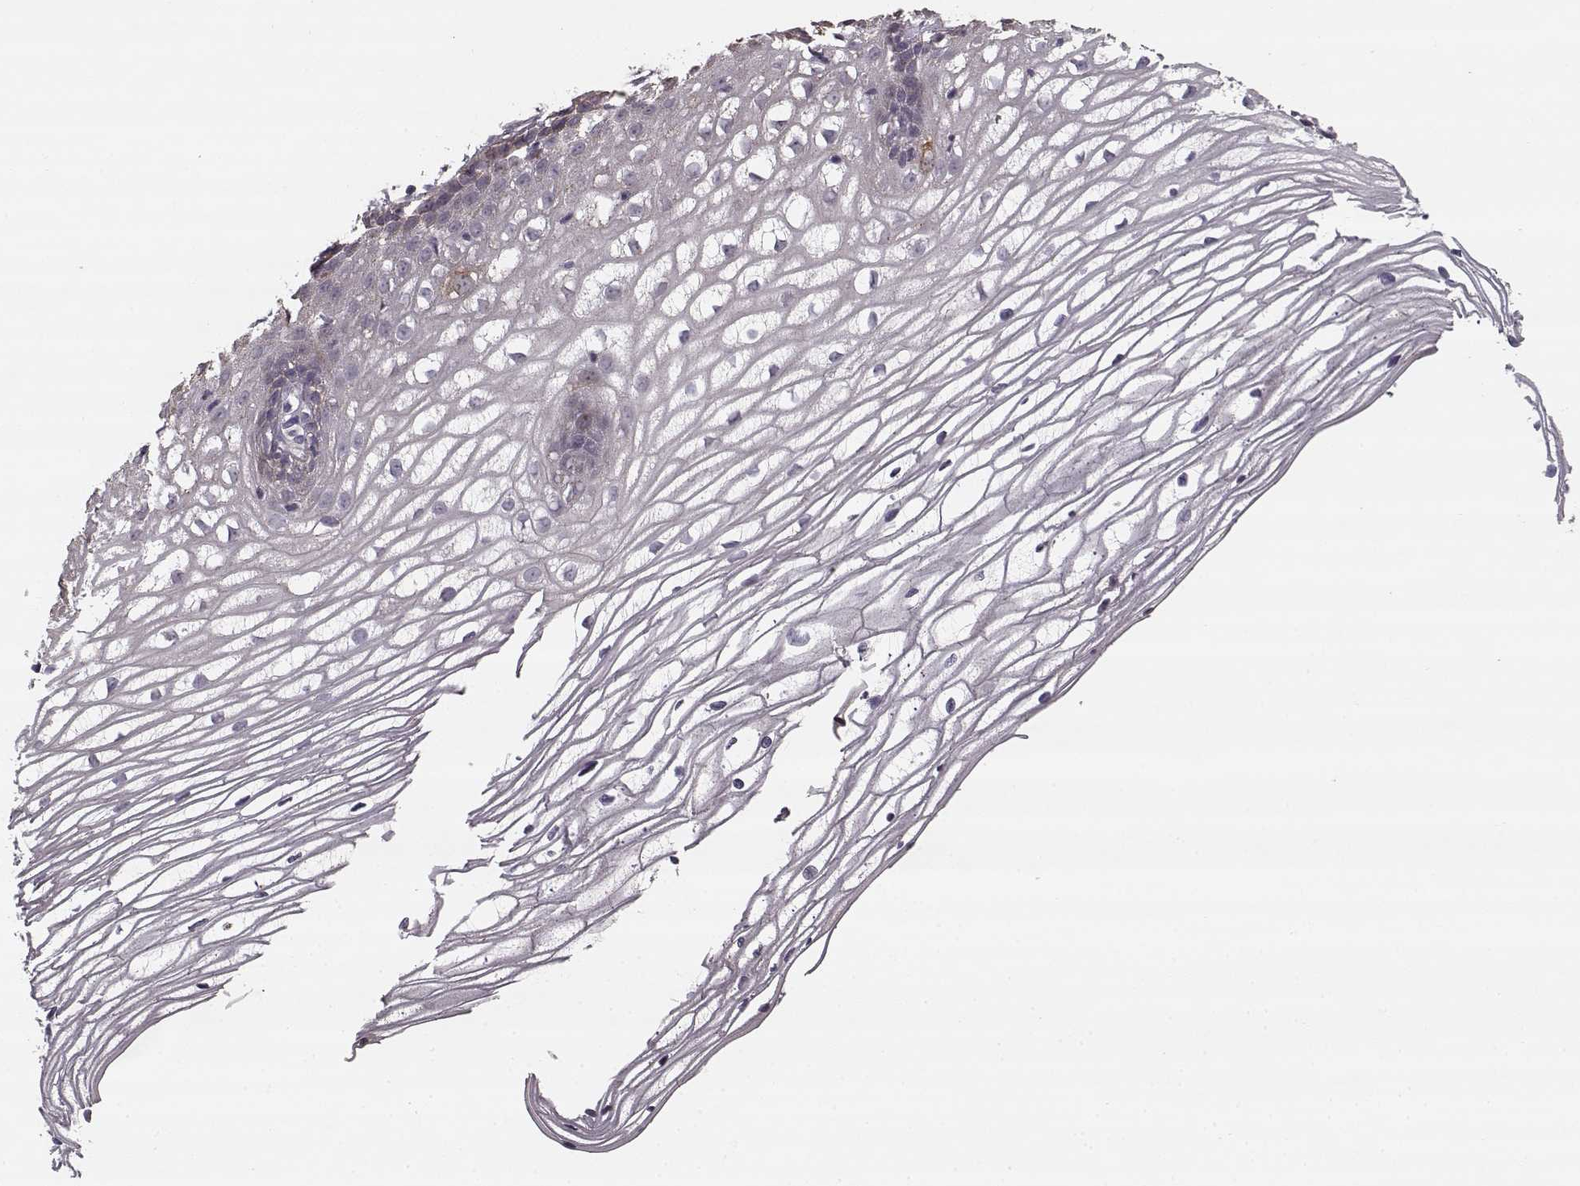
{"staining": {"intensity": "negative", "quantity": "none", "location": "none"}, "tissue": "cervix", "cell_type": "Glandular cells", "image_type": "normal", "snomed": [{"axis": "morphology", "description": "Normal tissue, NOS"}, {"axis": "topography", "description": "Cervix"}], "caption": "Immunohistochemistry image of benign cervix: human cervix stained with DAB exhibits no significant protein positivity in glandular cells.", "gene": "HMMR", "patient": {"sex": "female", "age": 40}}